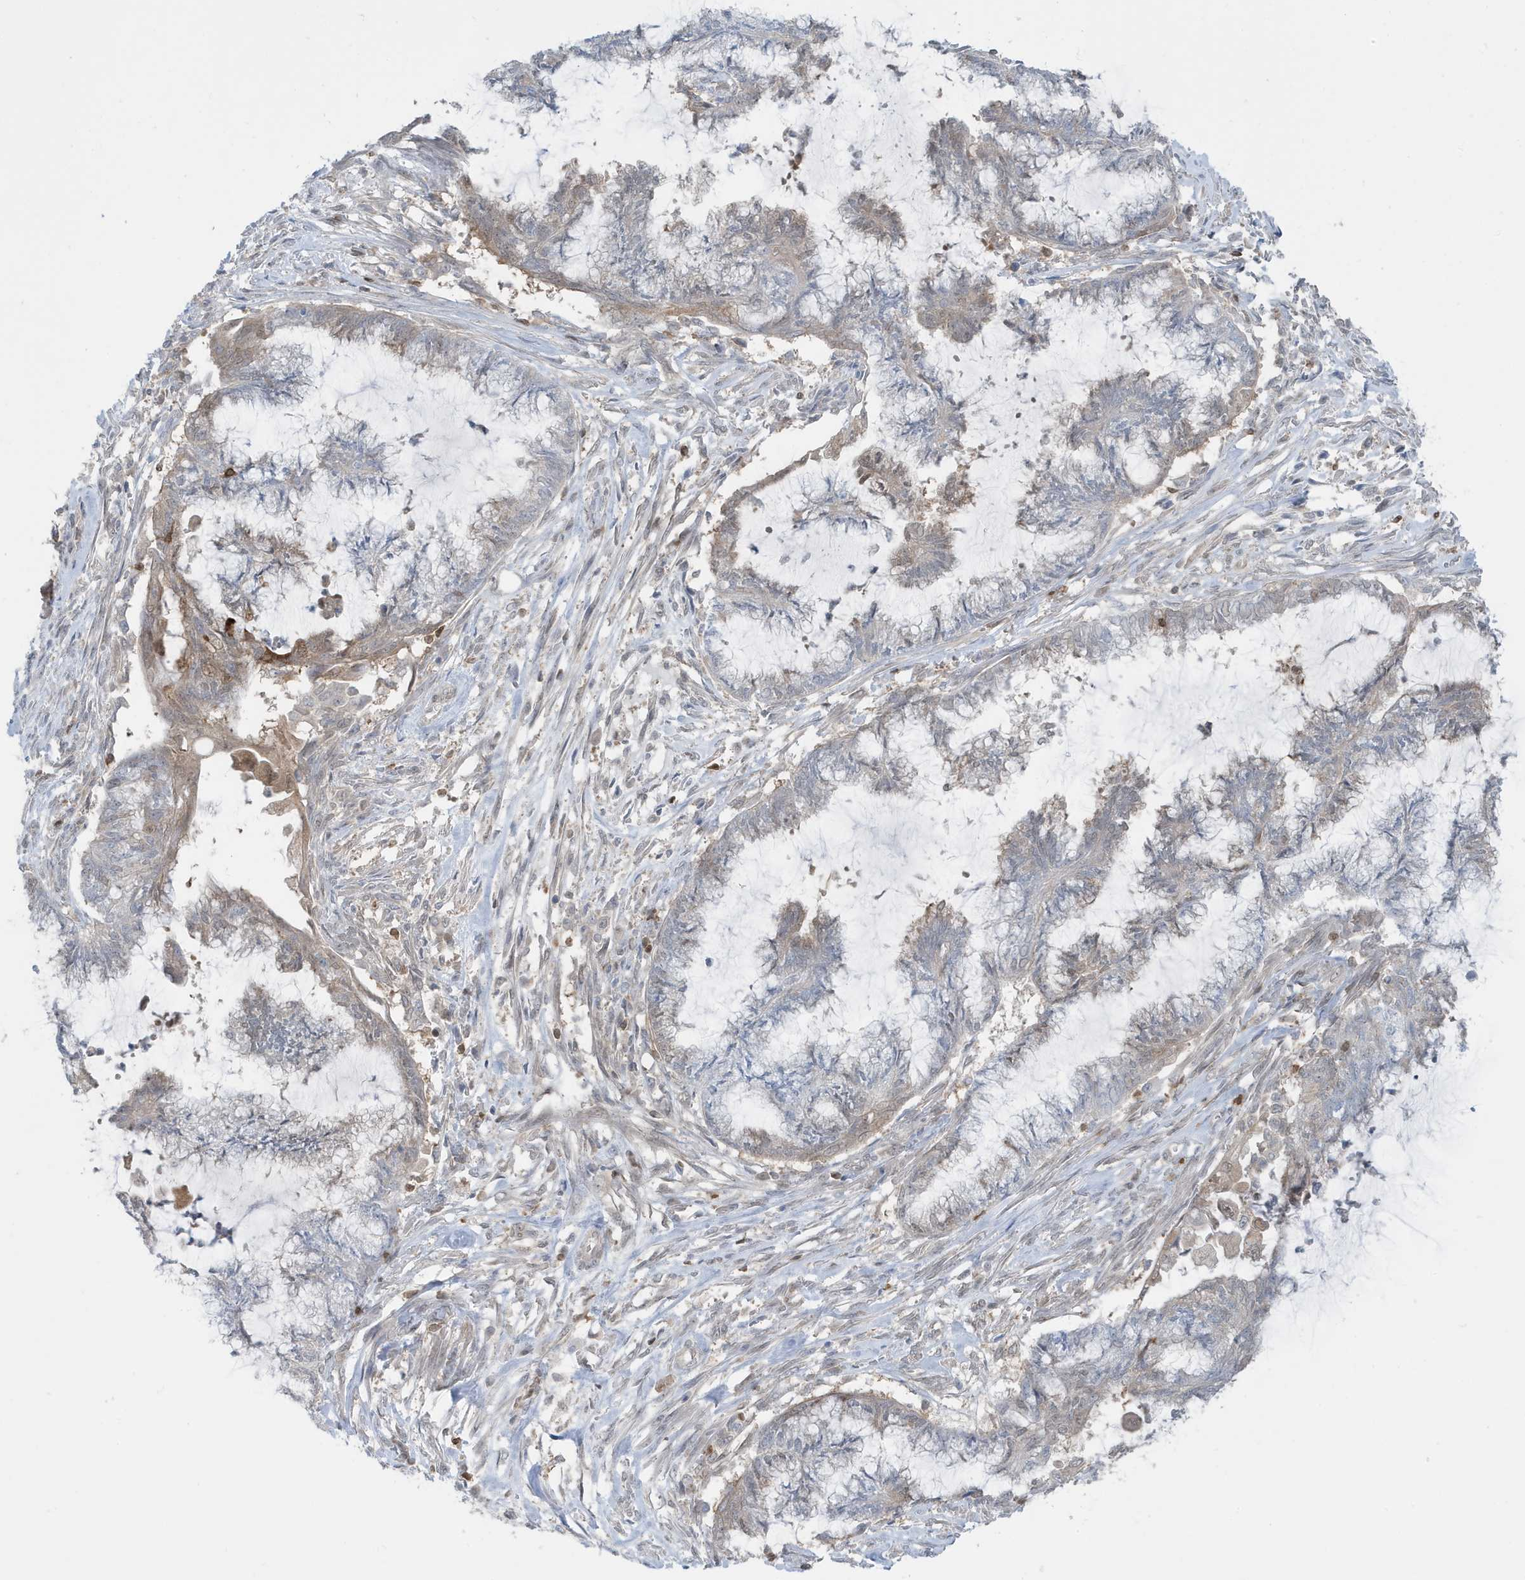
{"staining": {"intensity": "weak", "quantity": "<25%", "location": "cytoplasmic/membranous"}, "tissue": "endometrial cancer", "cell_type": "Tumor cells", "image_type": "cancer", "snomed": [{"axis": "morphology", "description": "Adenocarcinoma, NOS"}, {"axis": "topography", "description": "Endometrium"}], "caption": "DAB immunohistochemical staining of endometrial adenocarcinoma reveals no significant positivity in tumor cells.", "gene": "OGA", "patient": {"sex": "female", "age": 86}}